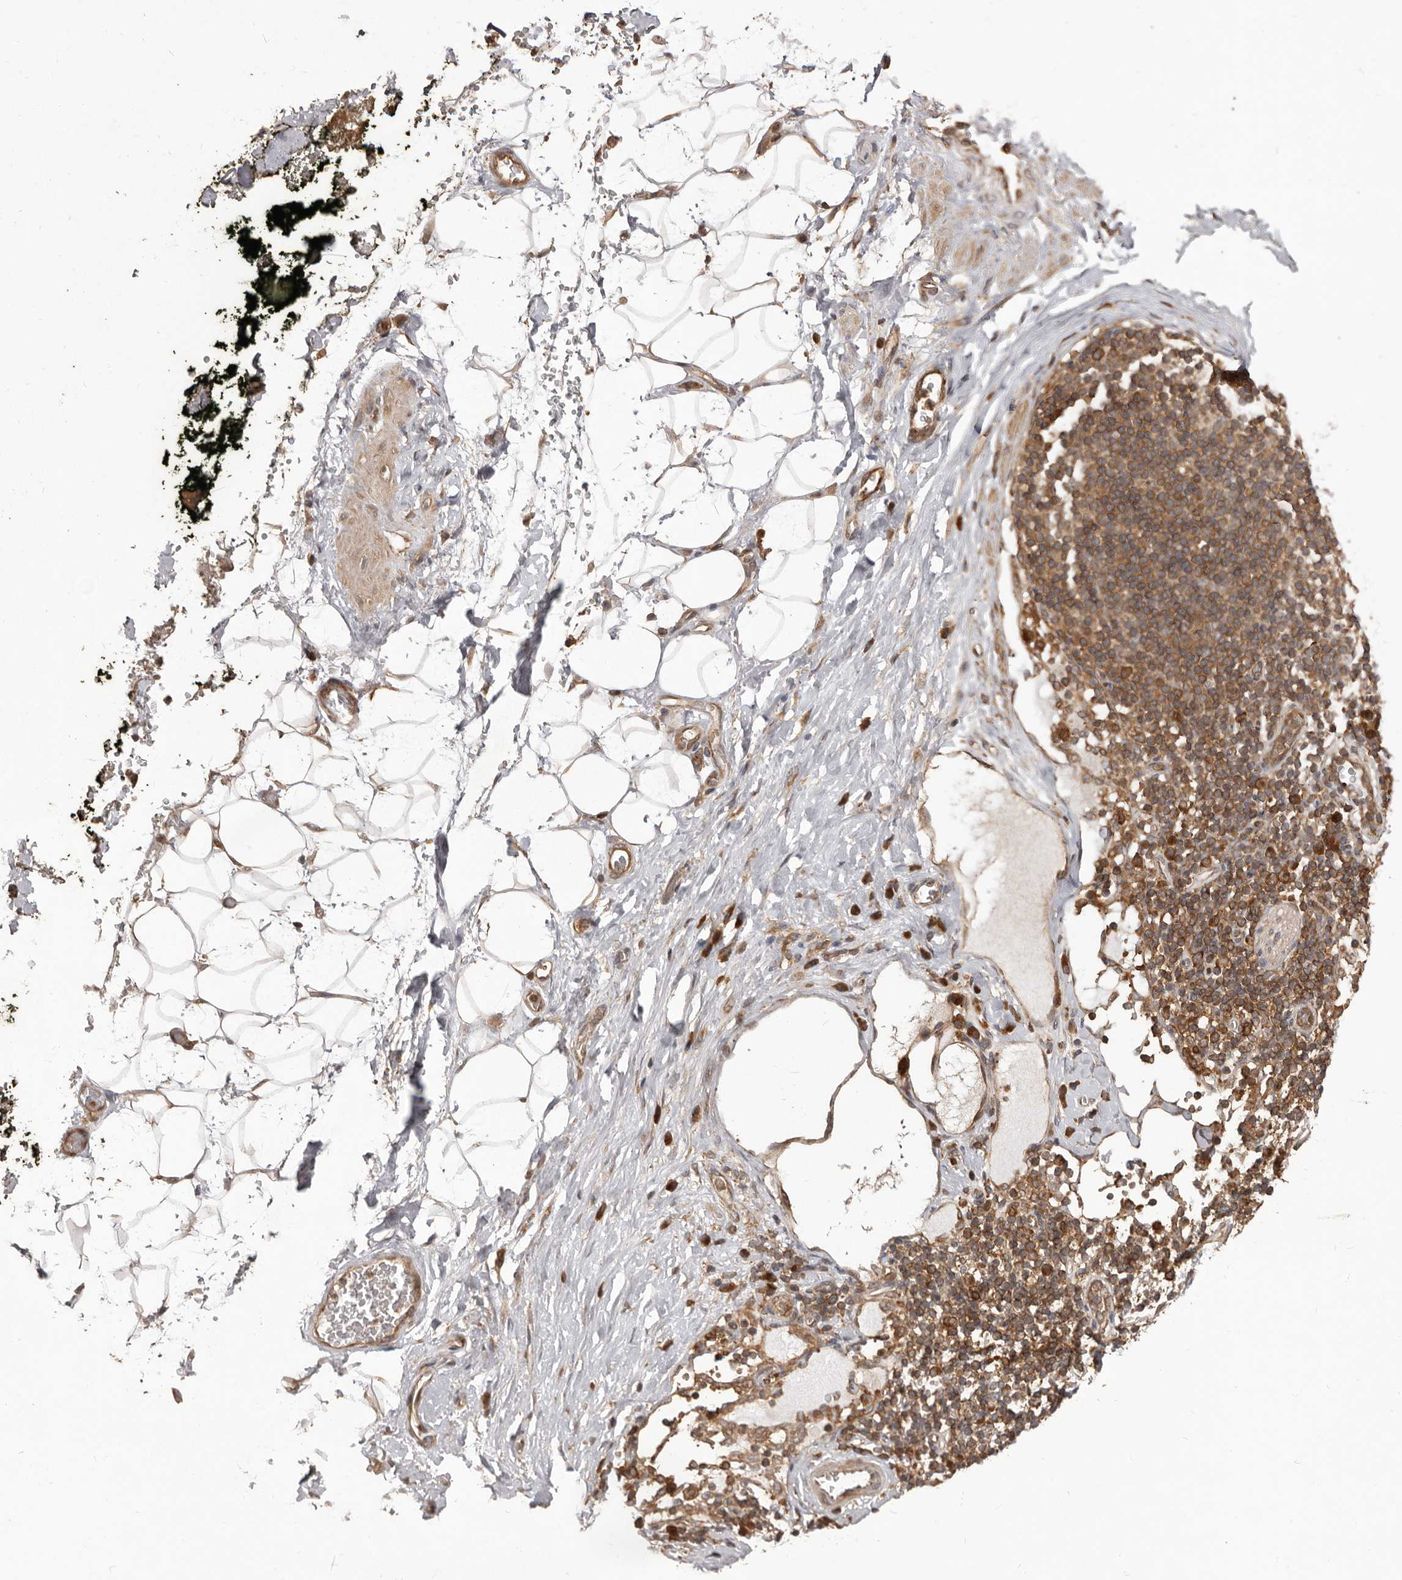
{"staining": {"intensity": "moderate", "quantity": ">75%", "location": "cytoplasmic/membranous"}, "tissue": "adipose tissue", "cell_type": "Adipocytes", "image_type": "normal", "snomed": [{"axis": "morphology", "description": "Normal tissue, NOS"}, {"axis": "morphology", "description": "Adenocarcinoma, NOS"}, {"axis": "topography", "description": "Pancreas"}, {"axis": "topography", "description": "Peripheral nerve tissue"}], "caption": "Adipose tissue was stained to show a protein in brown. There is medium levels of moderate cytoplasmic/membranous expression in about >75% of adipocytes. The staining was performed using DAB (3,3'-diaminobenzidine), with brown indicating positive protein expression. Nuclei are stained blue with hematoxylin.", "gene": "HBS1L", "patient": {"sex": "male", "age": 59}}